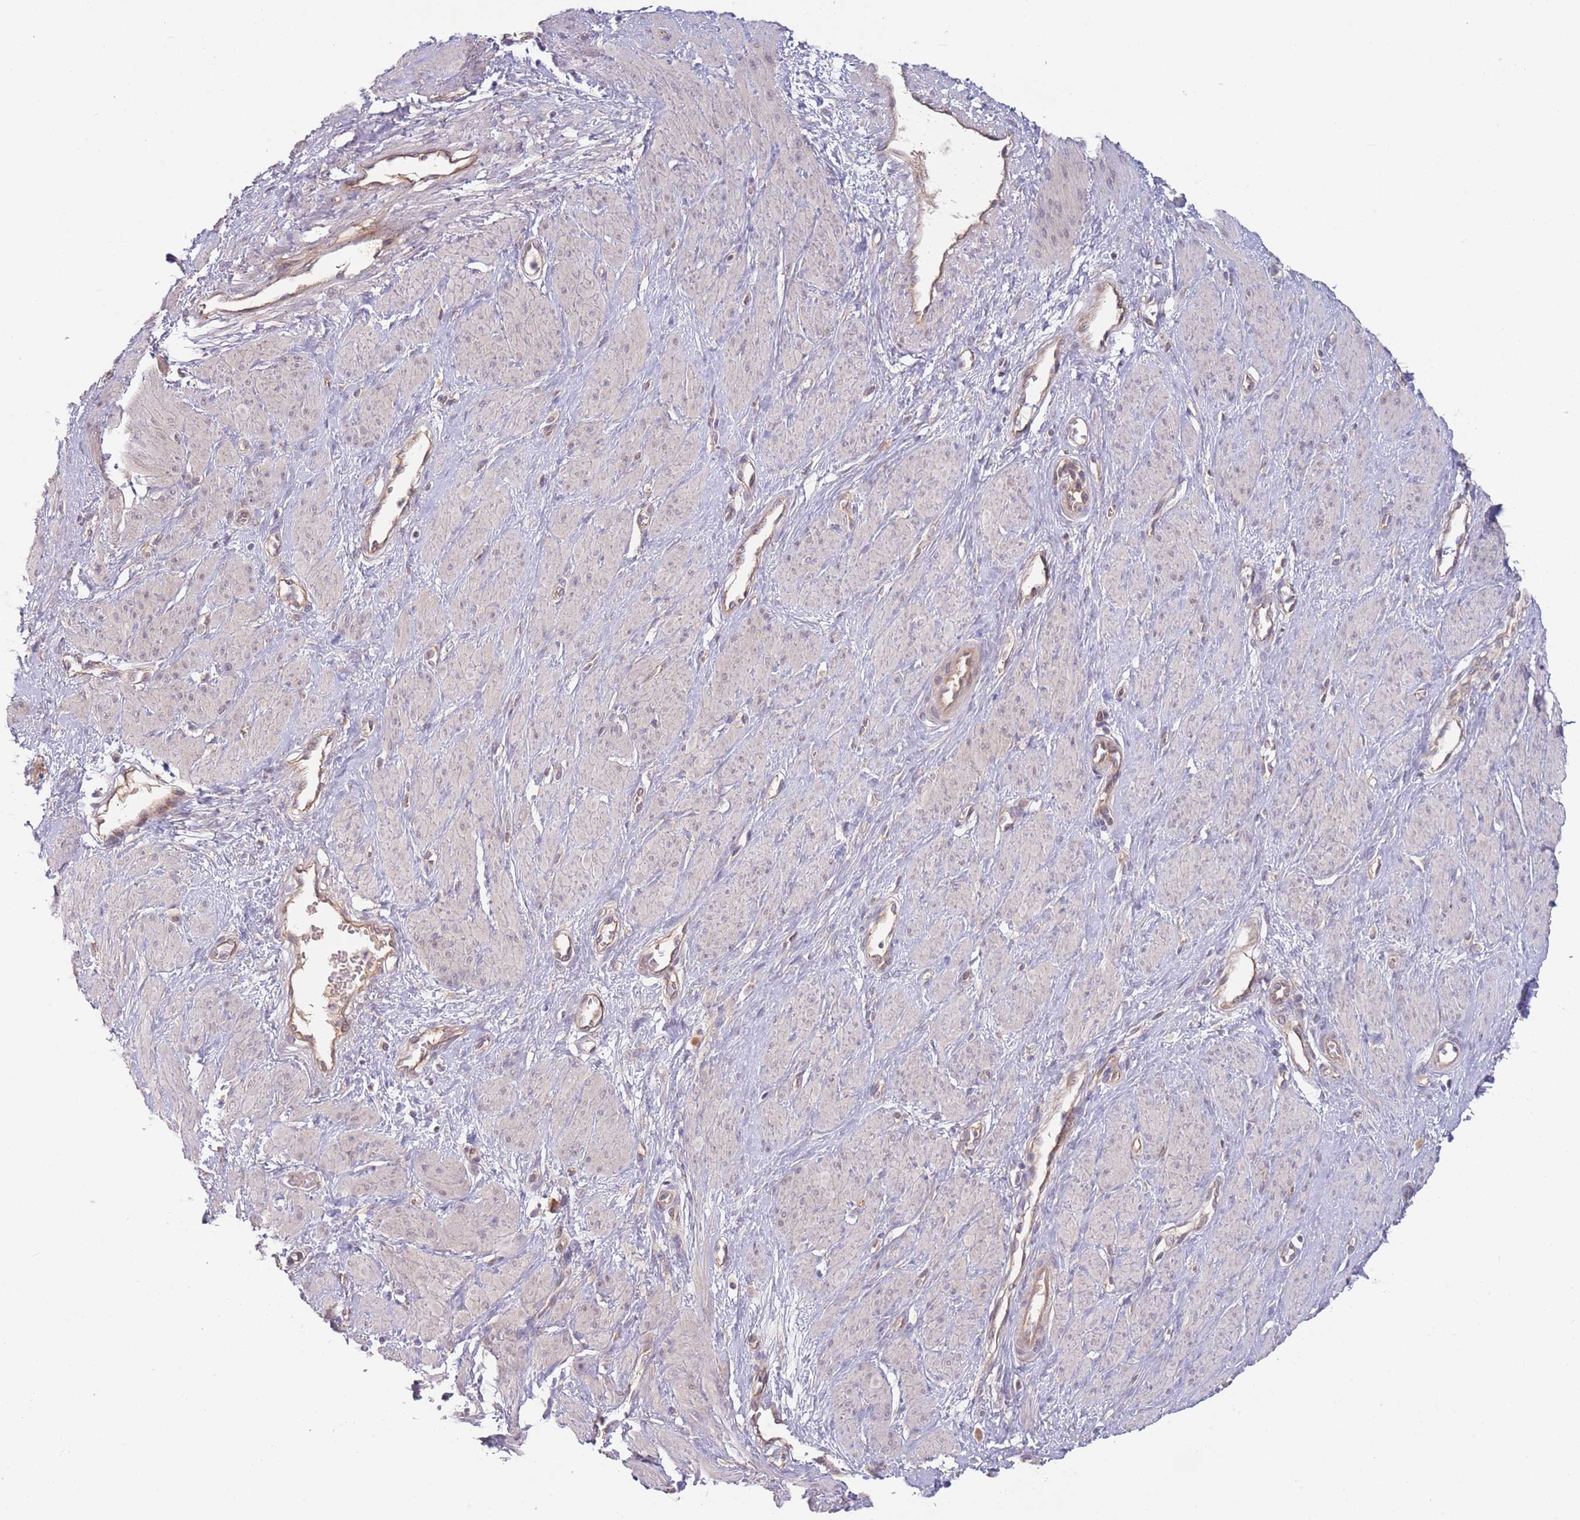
{"staining": {"intensity": "negative", "quantity": "none", "location": "none"}, "tissue": "smooth muscle", "cell_type": "Smooth muscle cells", "image_type": "normal", "snomed": [{"axis": "morphology", "description": "Normal tissue, NOS"}, {"axis": "topography", "description": "Smooth muscle"}, {"axis": "topography", "description": "Uterus"}], "caption": "Smooth muscle was stained to show a protein in brown. There is no significant expression in smooth muscle cells. The staining is performed using DAB brown chromogen with nuclei counter-stained in using hematoxylin.", "gene": "SAV1", "patient": {"sex": "female", "age": 39}}